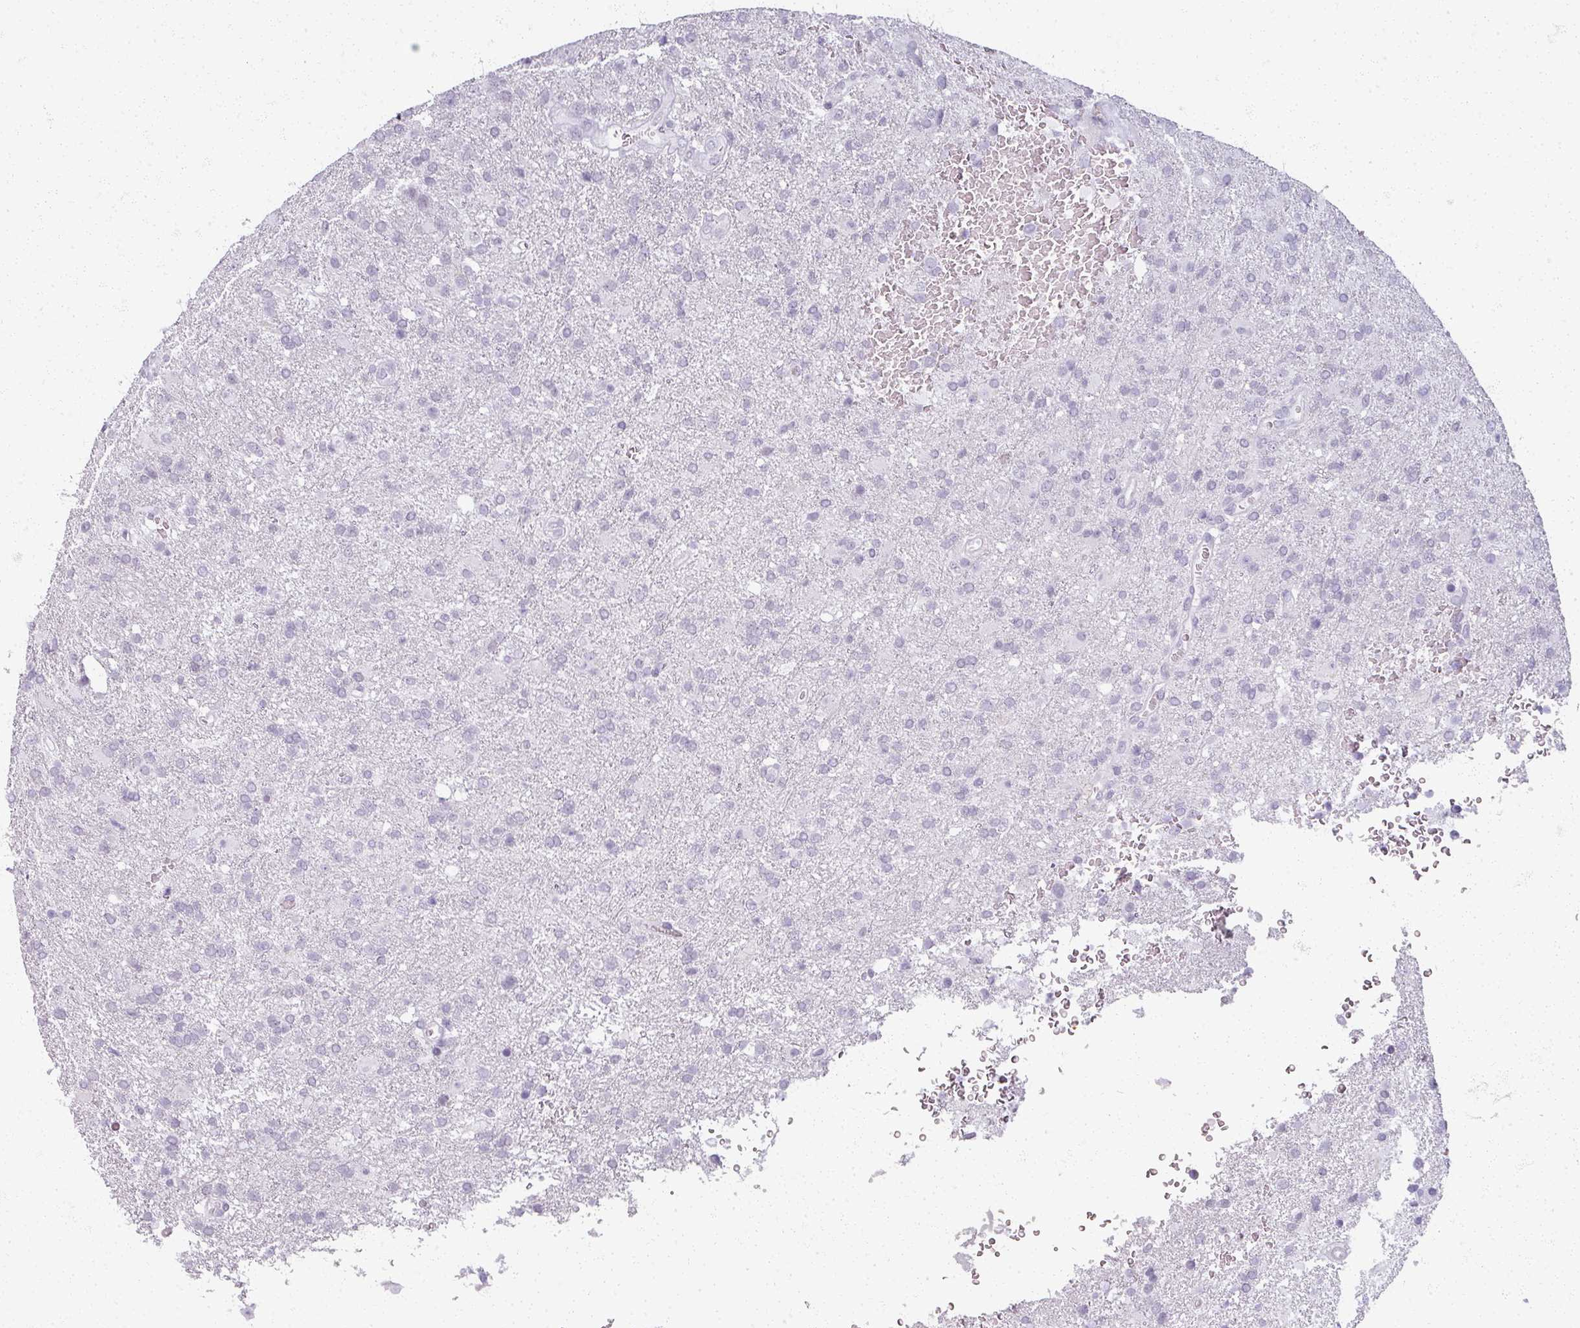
{"staining": {"intensity": "negative", "quantity": "none", "location": "none"}, "tissue": "glioma", "cell_type": "Tumor cells", "image_type": "cancer", "snomed": [{"axis": "morphology", "description": "Glioma, malignant, High grade"}, {"axis": "topography", "description": "Brain"}], "caption": "This is an IHC photomicrograph of malignant glioma (high-grade). There is no expression in tumor cells.", "gene": "RFPL2", "patient": {"sex": "female", "age": 74}}